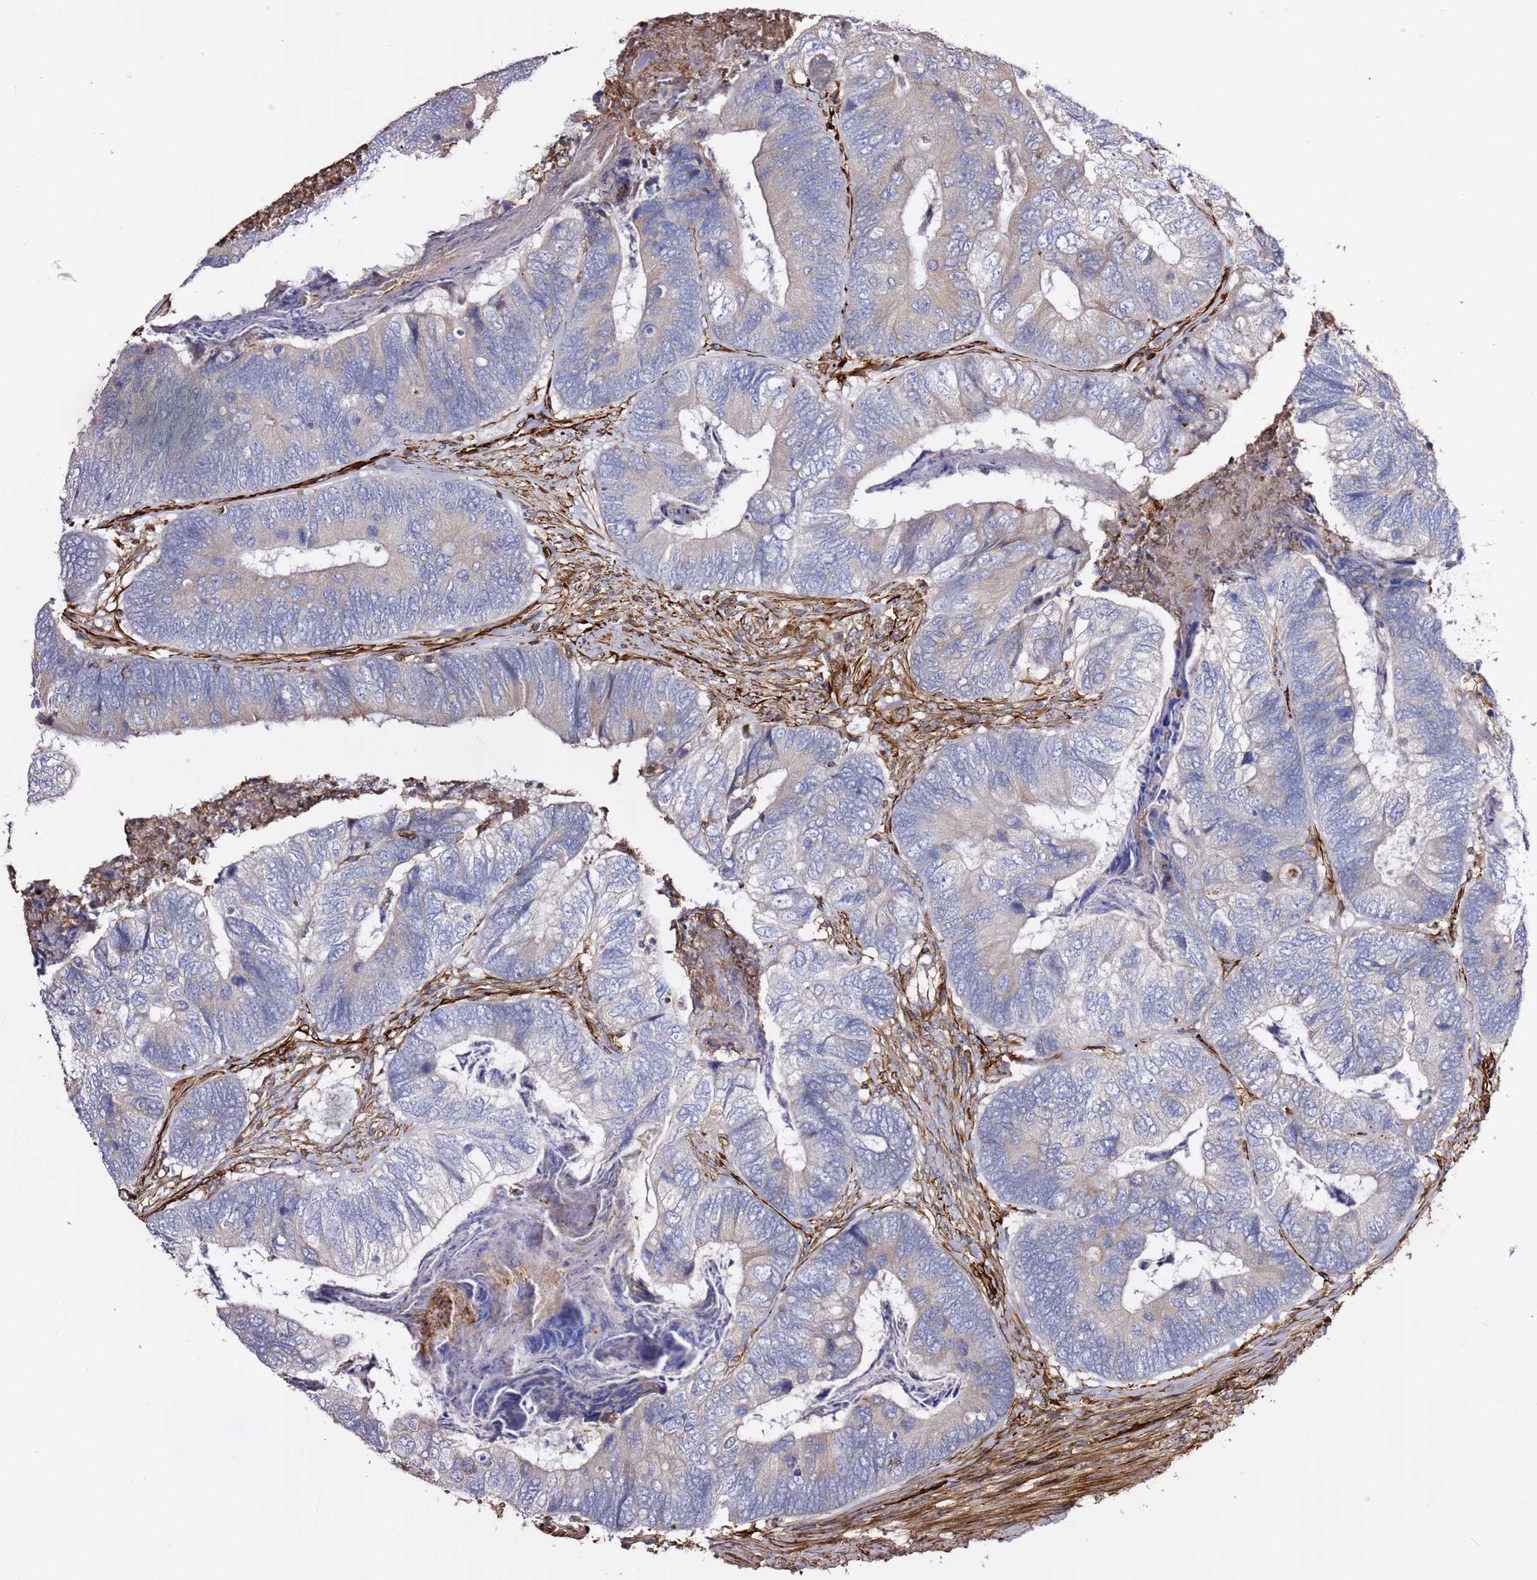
{"staining": {"intensity": "negative", "quantity": "none", "location": "none"}, "tissue": "colorectal cancer", "cell_type": "Tumor cells", "image_type": "cancer", "snomed": [{"axis": "morphology", "description": "Adenocarcinoma, NOS"}, {"axis": "topography", "description": "Colon"}], "caption": "Human adenocarcinoma (colorectal) stained for a protein using immunohistochemistry (IHC) displays no positivity in tumor cells.", "gene": "MRGPRE", "patient": {"sex": "female", "age": 67}}